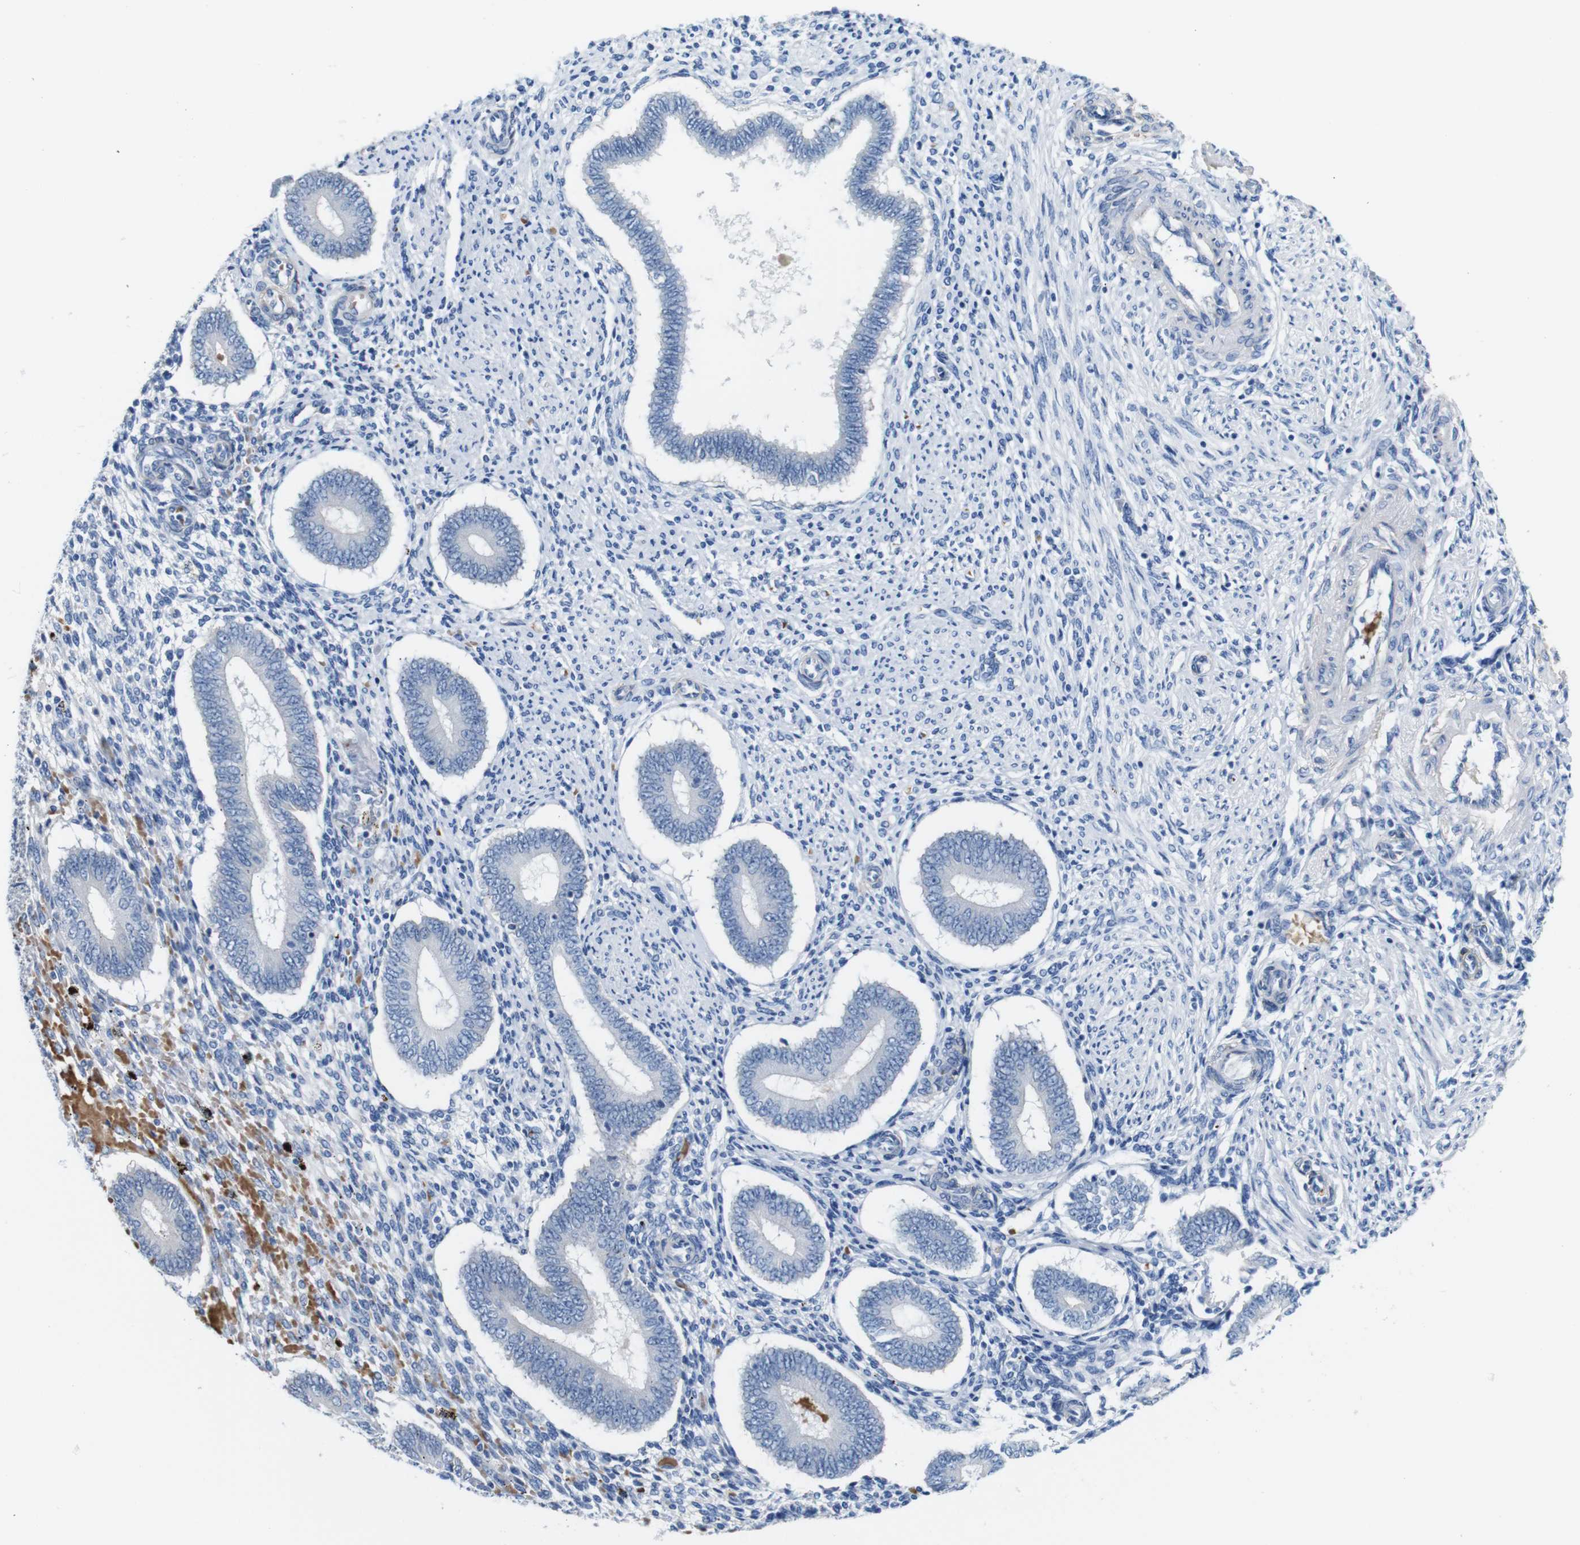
{"staining": {"intensity": "negative", "quantity": "none", "location": "none"}, "tissue": "endometrium", "cell_type": "Cells in endometrial stroma", "image_type": "normal", "snomed": [{"axis": "morphology", "description": "Normal tissue, NOS"}, {"axis": "topography", "description": "Endometrium"}], "caption": "Human endometrium stained for a protein using immunohistochemistry reveals no expression in cells in endometrial stroma.", "gene": "IGSF8", "patient": {"sex": "female", "age": 42}}